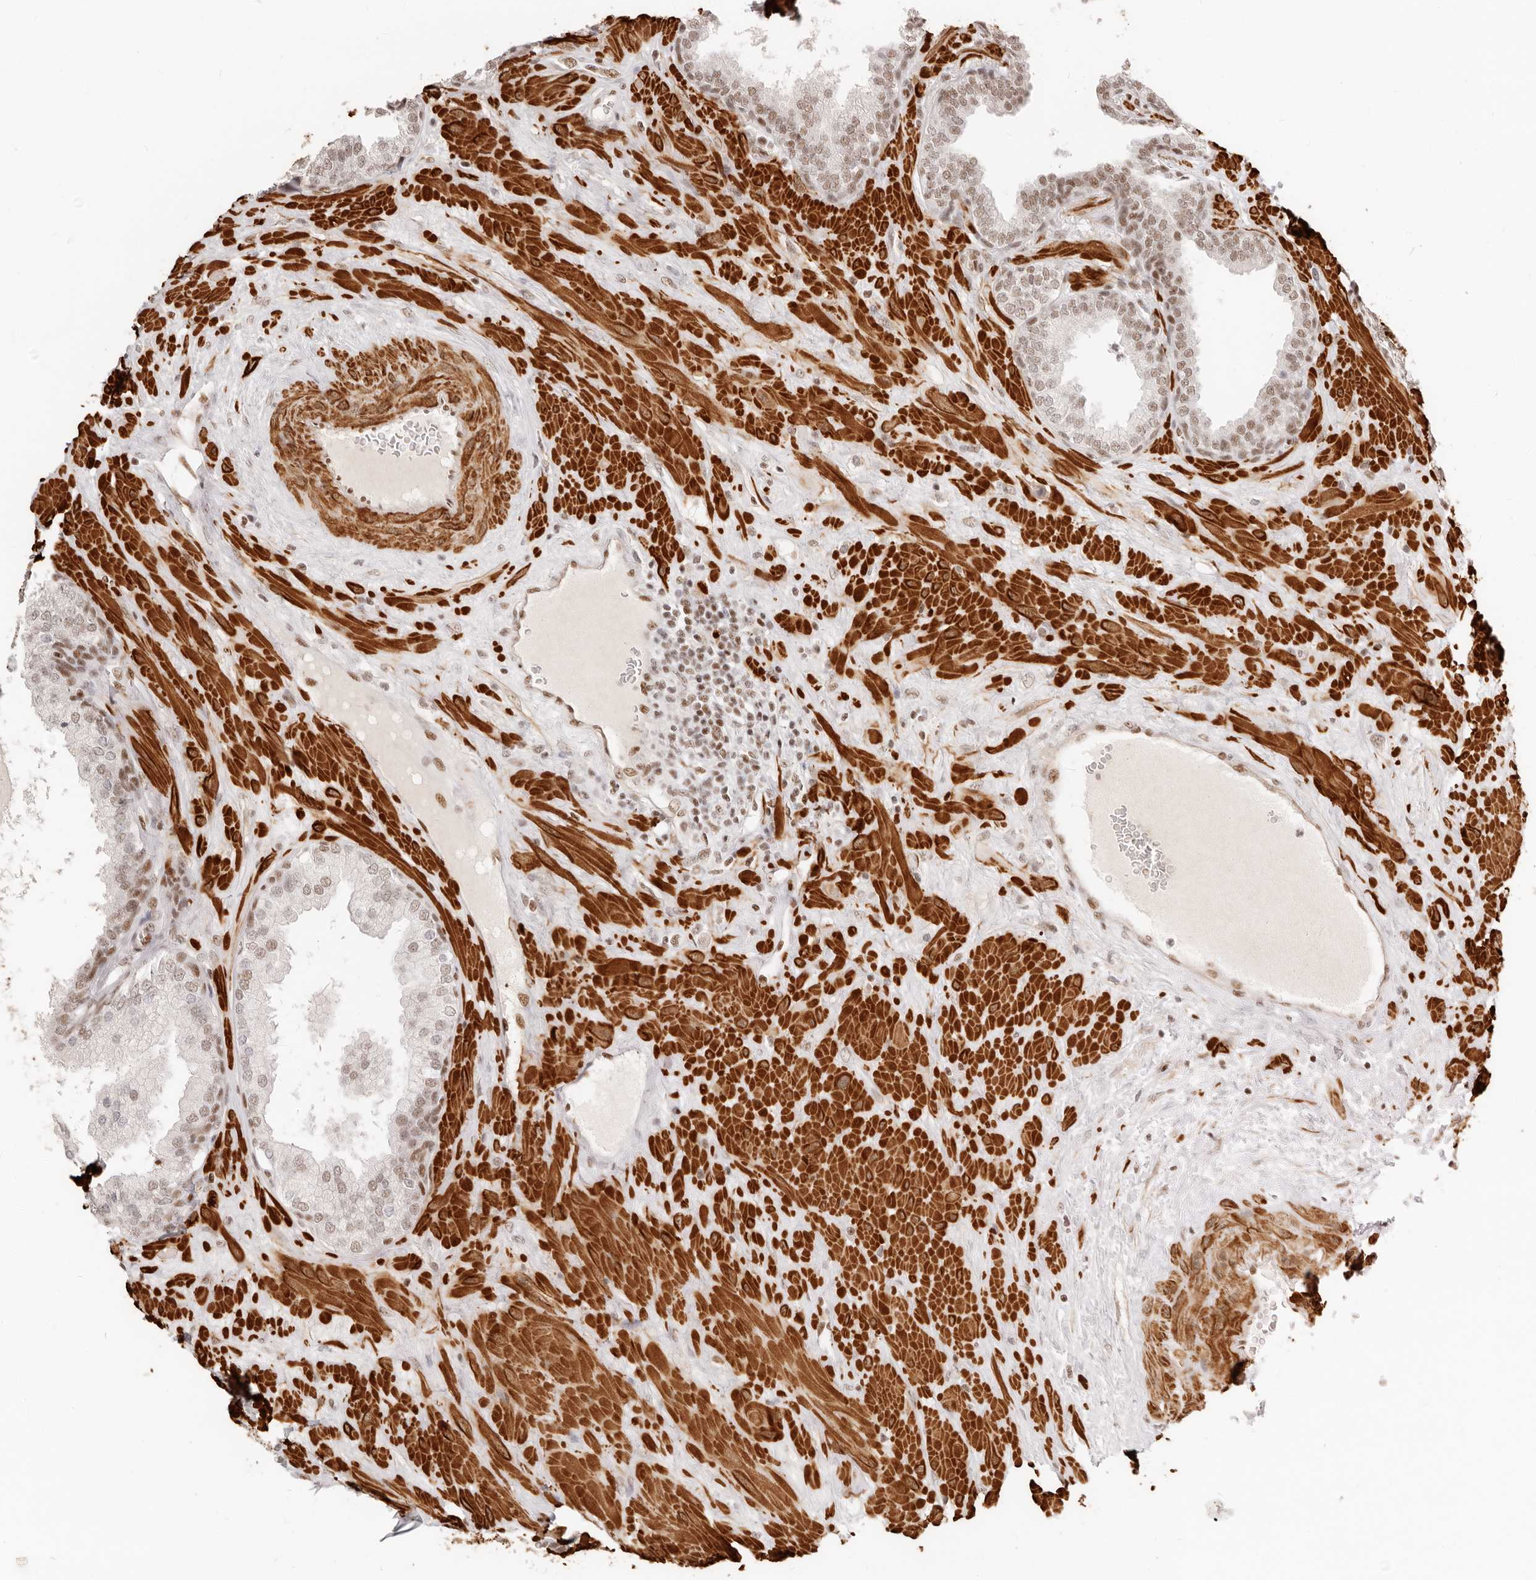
{"staining": {"intensity": "moderate", "quantity": "<25%", "location": "nuclear"}, "tissue": "prostate", "cell_type": "Glandular cells", "image_type": "normal", "snomed": [{"axis": "morphology", "description": "Normal tissue, NOS"}, {"axis": "topography", "description": "Prostate"}], "caption": "DAB (3,3'-diaminobenzidine) immunohistochemical staining of benign prostate exhibits moderate nuclear protein staining in about <25% of glandular cells.", "gene": "GABPA", "patient": {"sex": "male", "age": 51}}